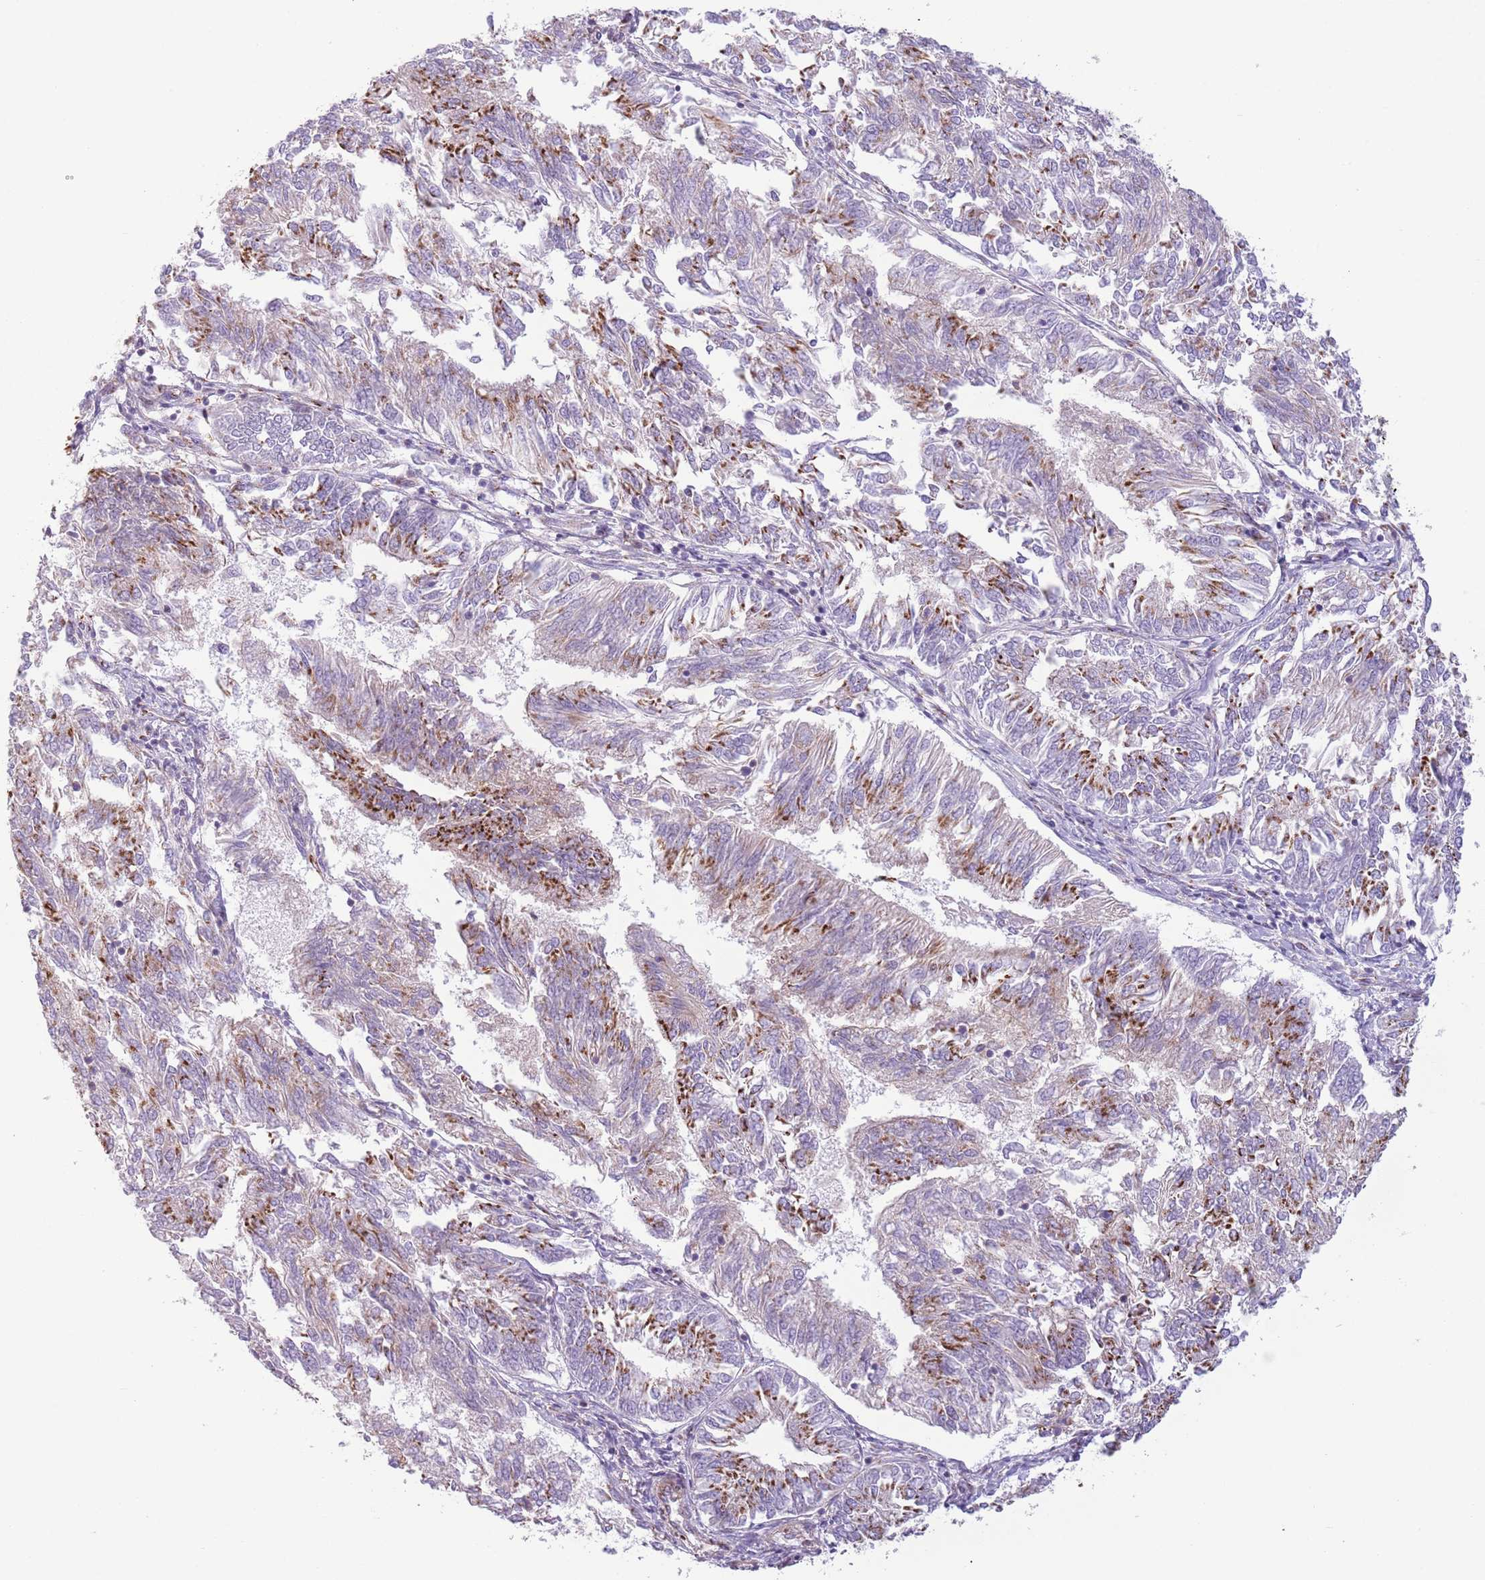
{"staining": {"intensity": "strong", "quantity": "25%-75%", "location": "cytoplasmic/membranous"}, "tissue": "endometrial cancer", "cell_type": "Tumor cells", "image_type": "cancer", "snomed": [{"axis": "morphology", "description": "Adenocarcinoma, NOS"}, {"axis": "topography", "description": "Endometrium"}], "caption": "About 25%-75% of tumor cells in adenocarcinoma (endometrial) display strong cytoplasmic/membranous protein expression as visualized by brown immunohistochemical staining.", "gene": "C20orf96", "patient": {"sex": "female", "age": 58}}